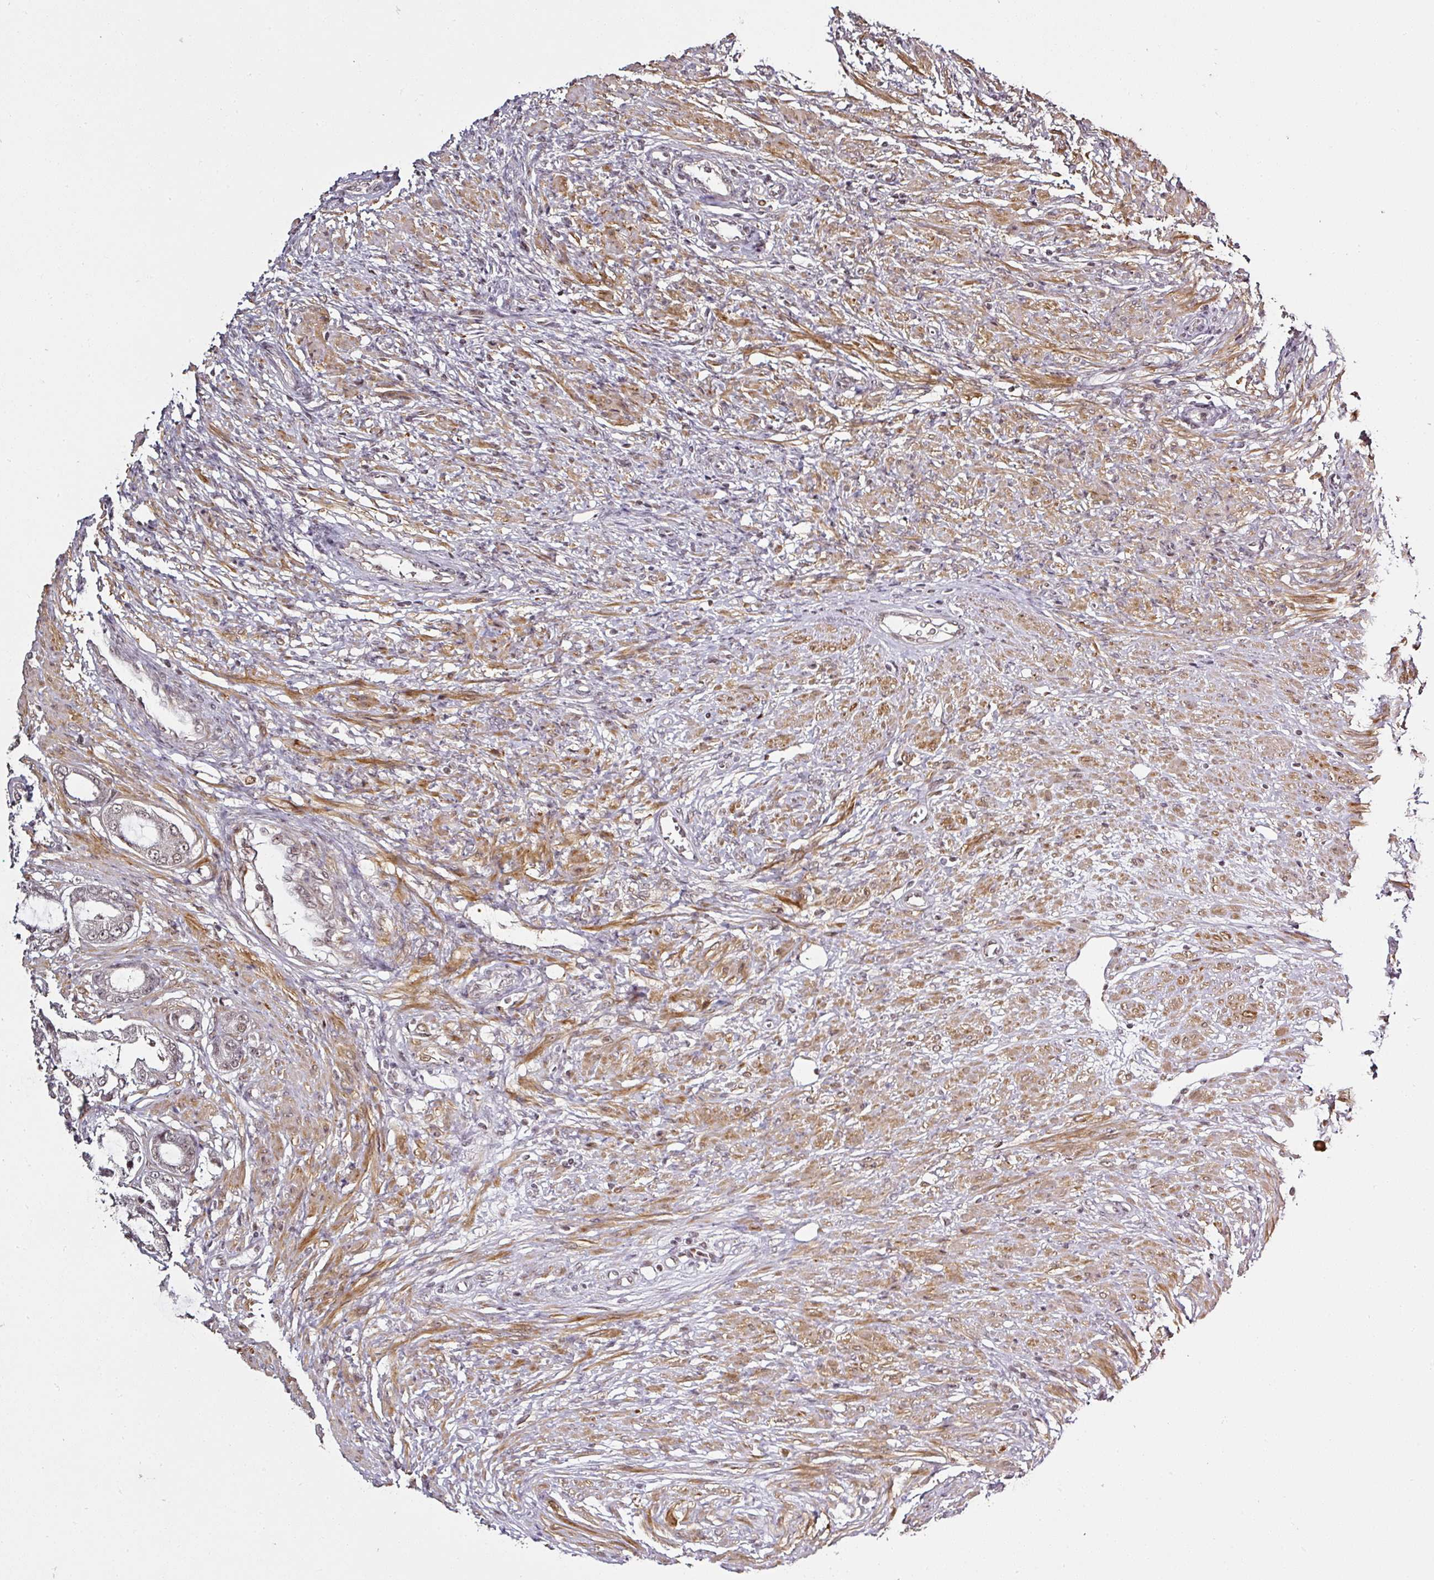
{"staining": {"intensity": "weak", "quantity": ">75%", "location": "nuclear"}, "tissue": "prostate cancer", "cell_type": "Tumor cells", "image_type": "cancer", "snomed": [{"axis": "morphology", "description": "Adenocarcinoma, High grade"}, {"axis": "topography", "description": "Prostate"}], "caption": "DAB (3,3'-diaminobenzidine) immunohistochemical staining of human prostate high-grade adenocarcinoma shows weak nuclear protein expression in about >75% of tumor cells.", "gene": "GPRIN2", "patient": {"sex": "male", "age": 69}}